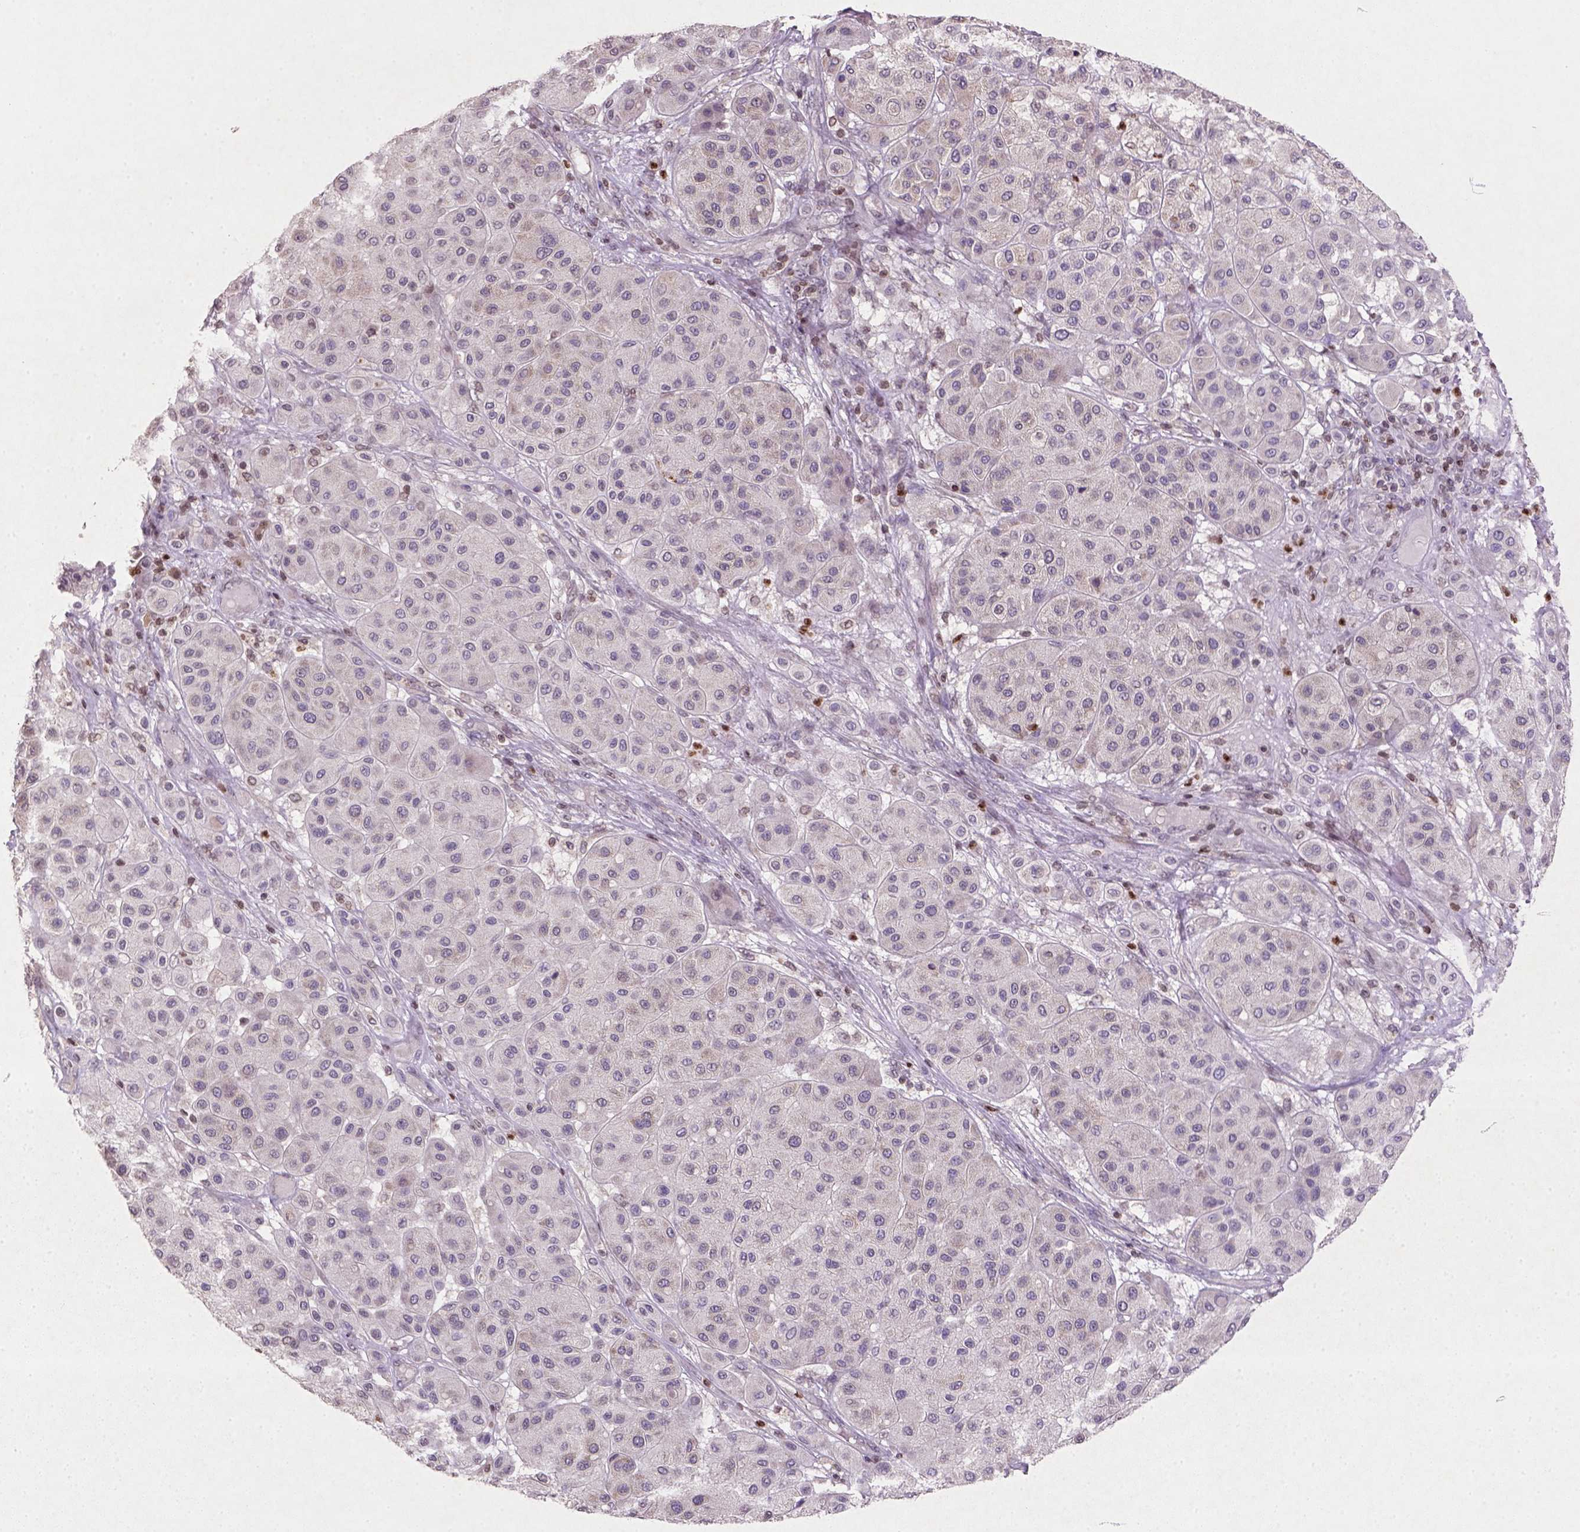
{"staining": {"intensity": "negative", "quantity": "none", "location": "none"}, "tissue": "melanoma", "cell_type": "Tumor cells", "image_type": "cancer", "snomed": [{"axis": "morphology", "description": "Malignant melanoma, Metastatic site"}, {"axis": "topography", "description": "Smooth muscle"}], "caption": "Image shows no protein expression in tumor cells of melanoma tissue.", "gene": "NUDT3", "patient": {"sex": "male", "age": 41}}